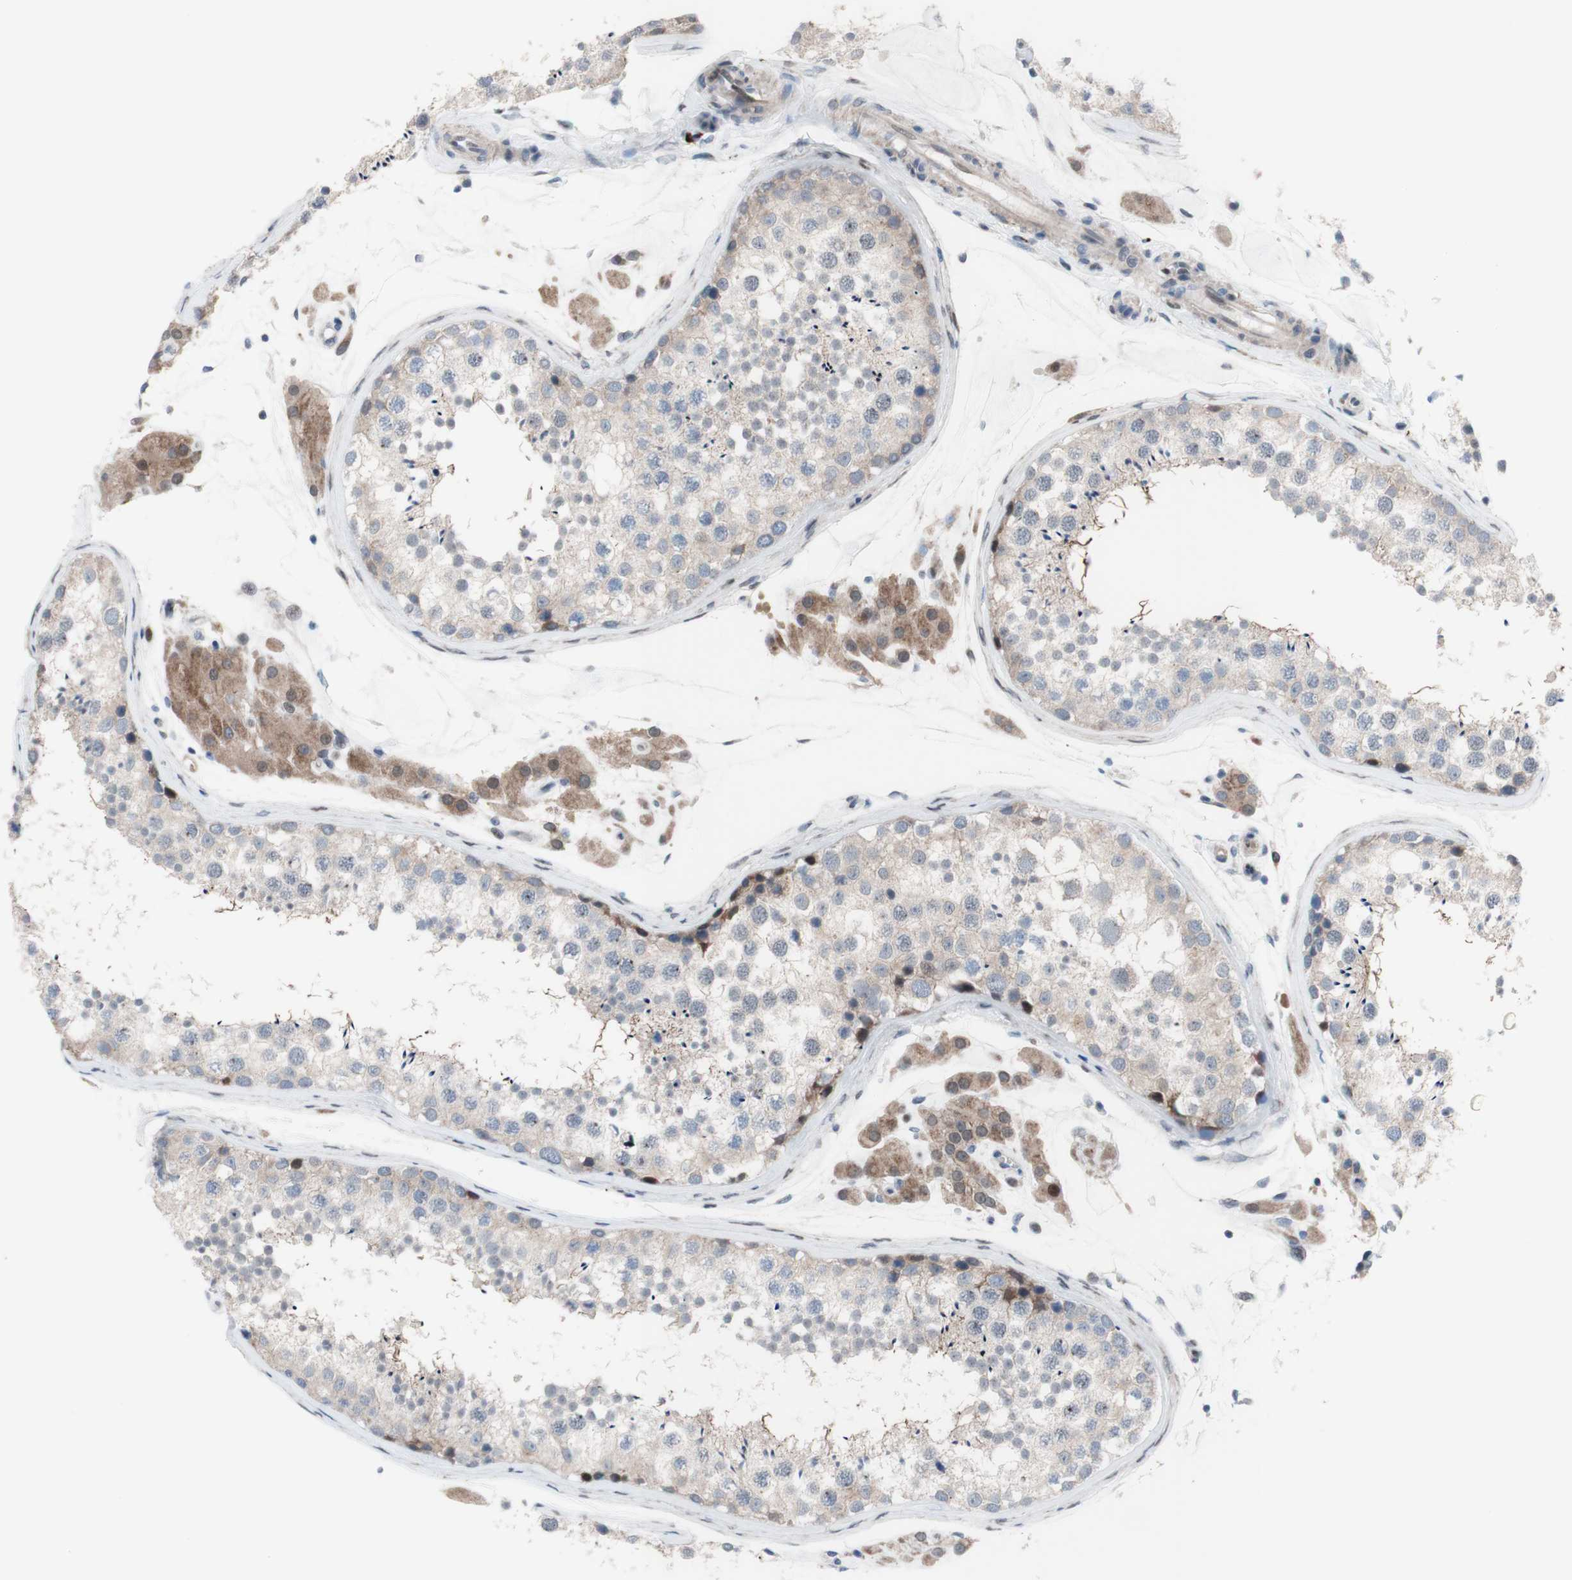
{"staining": {"intensity": "weak", "quantity": "25%-75%", "location": "cytoplasmic/membranous"}, "tissue": "testis", "cell_type": "Cells in seminiferous ducts", "image_type": "normal", "snomed": [{"axis": "morphology", "description": "Normal tissue, NOS"}, {"axis": "topography", "description": "Testis"}], "caption": "Immunohistochemical staining of normal human testis demonstrates 25%-75% levels of weak cytoplasmic/membranous protein positivity in about 25%-75% of cells in seminiferous ducts.", "gene": "PHTF2", "patient": {"sex": "male", "age": 46}}